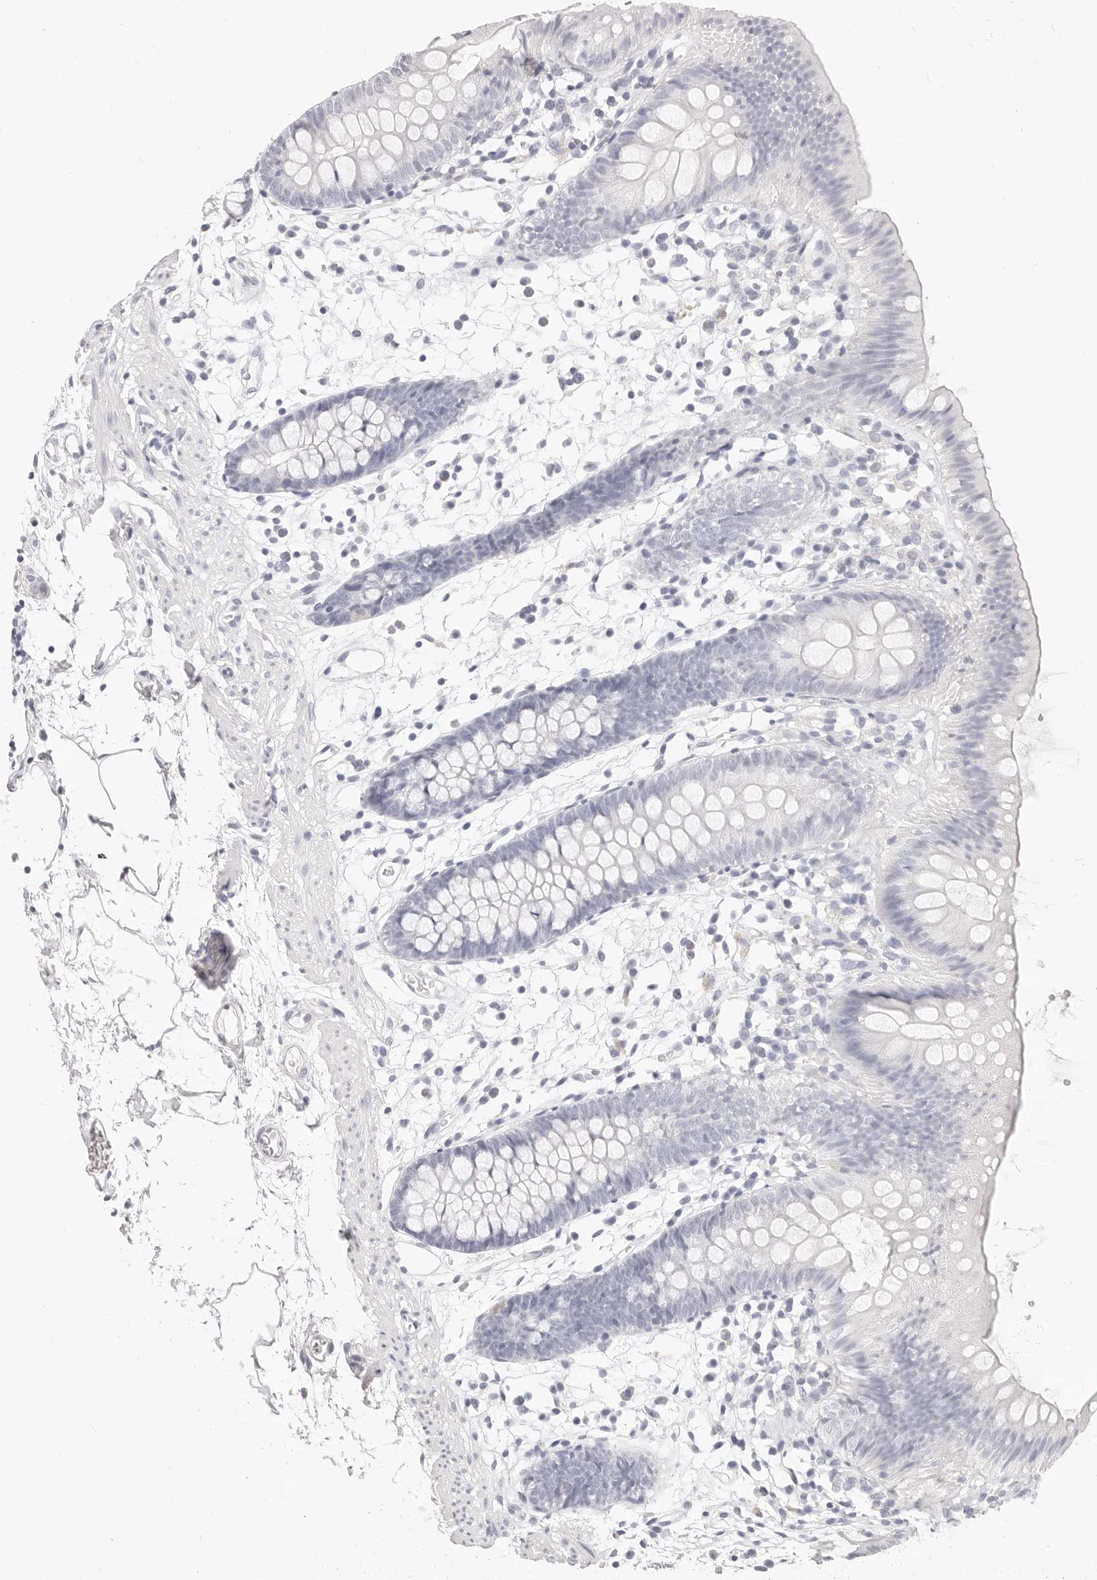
{"staining": {"intensity": "negative", "quantity": "none", "location": "none"}, "tissue": "colon", "cell_type": "Endothelial cells", "image_type": "normal", "snomed": [{"axis": "morphology", "description": "Normal tissue, NOS"}, {"axis": "topography", "description": "Colon"}], "caption": "This is a image of immunohistochemistry staining of unremarkable colon, which shows no expression in endothelial cells.", "gene": "CAMP", "patient": {"sex": "male", "age": 56}}